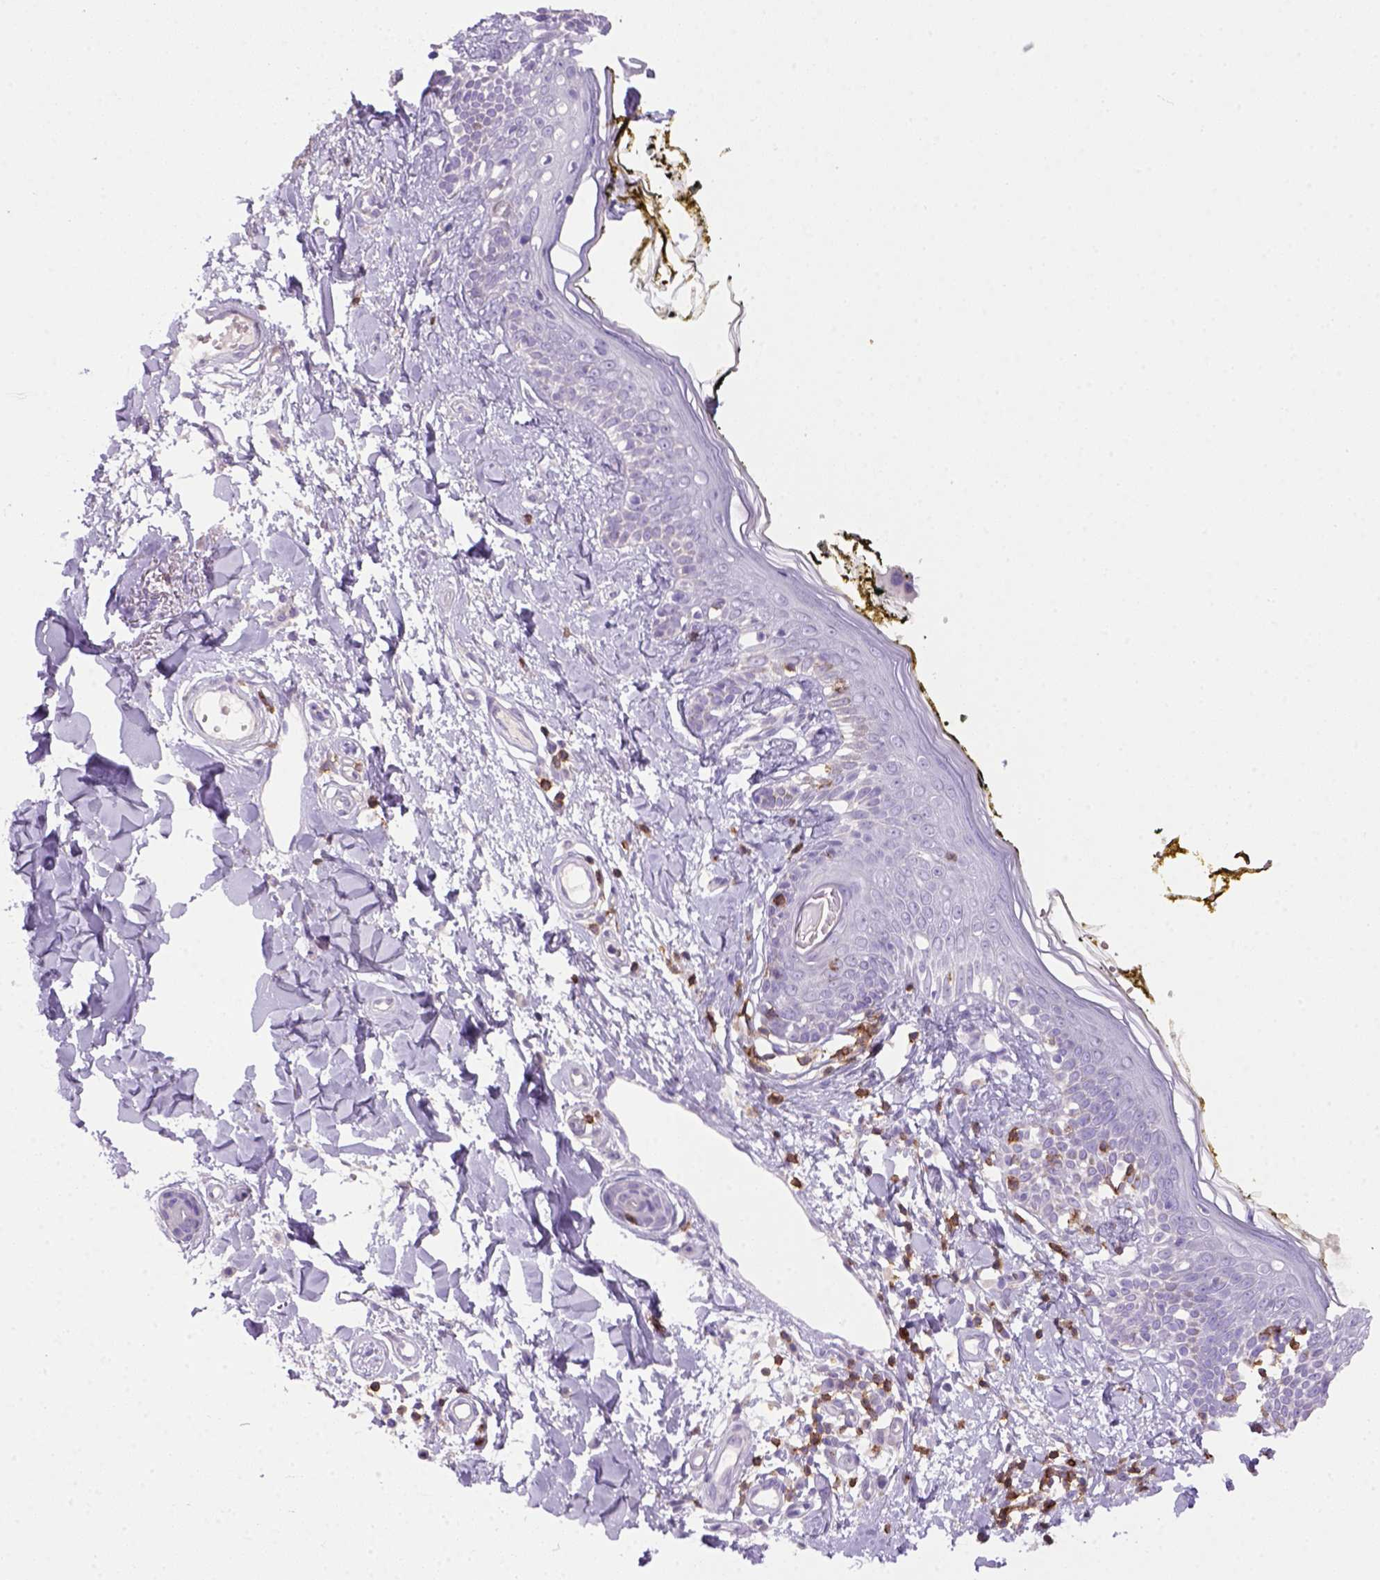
{"staining": {"intensity": "negative", "quantity": "none", "location": "none"}, "tissue": "skin", "cell_type": "Fibroblasts", "image_type": "normal", "snomed": [{"axis": "morphology", "description": "Normal tissue, NOS"}, {"axis": "topography", "description": "Skin"}], "caption": "A high-resolution micrograph shows immunohistochemistry staining of benign skin, which reveals no significant expression in fibroblasts.", "gene": "CD3E", "patient": {"sex": "male", "age": 76}}